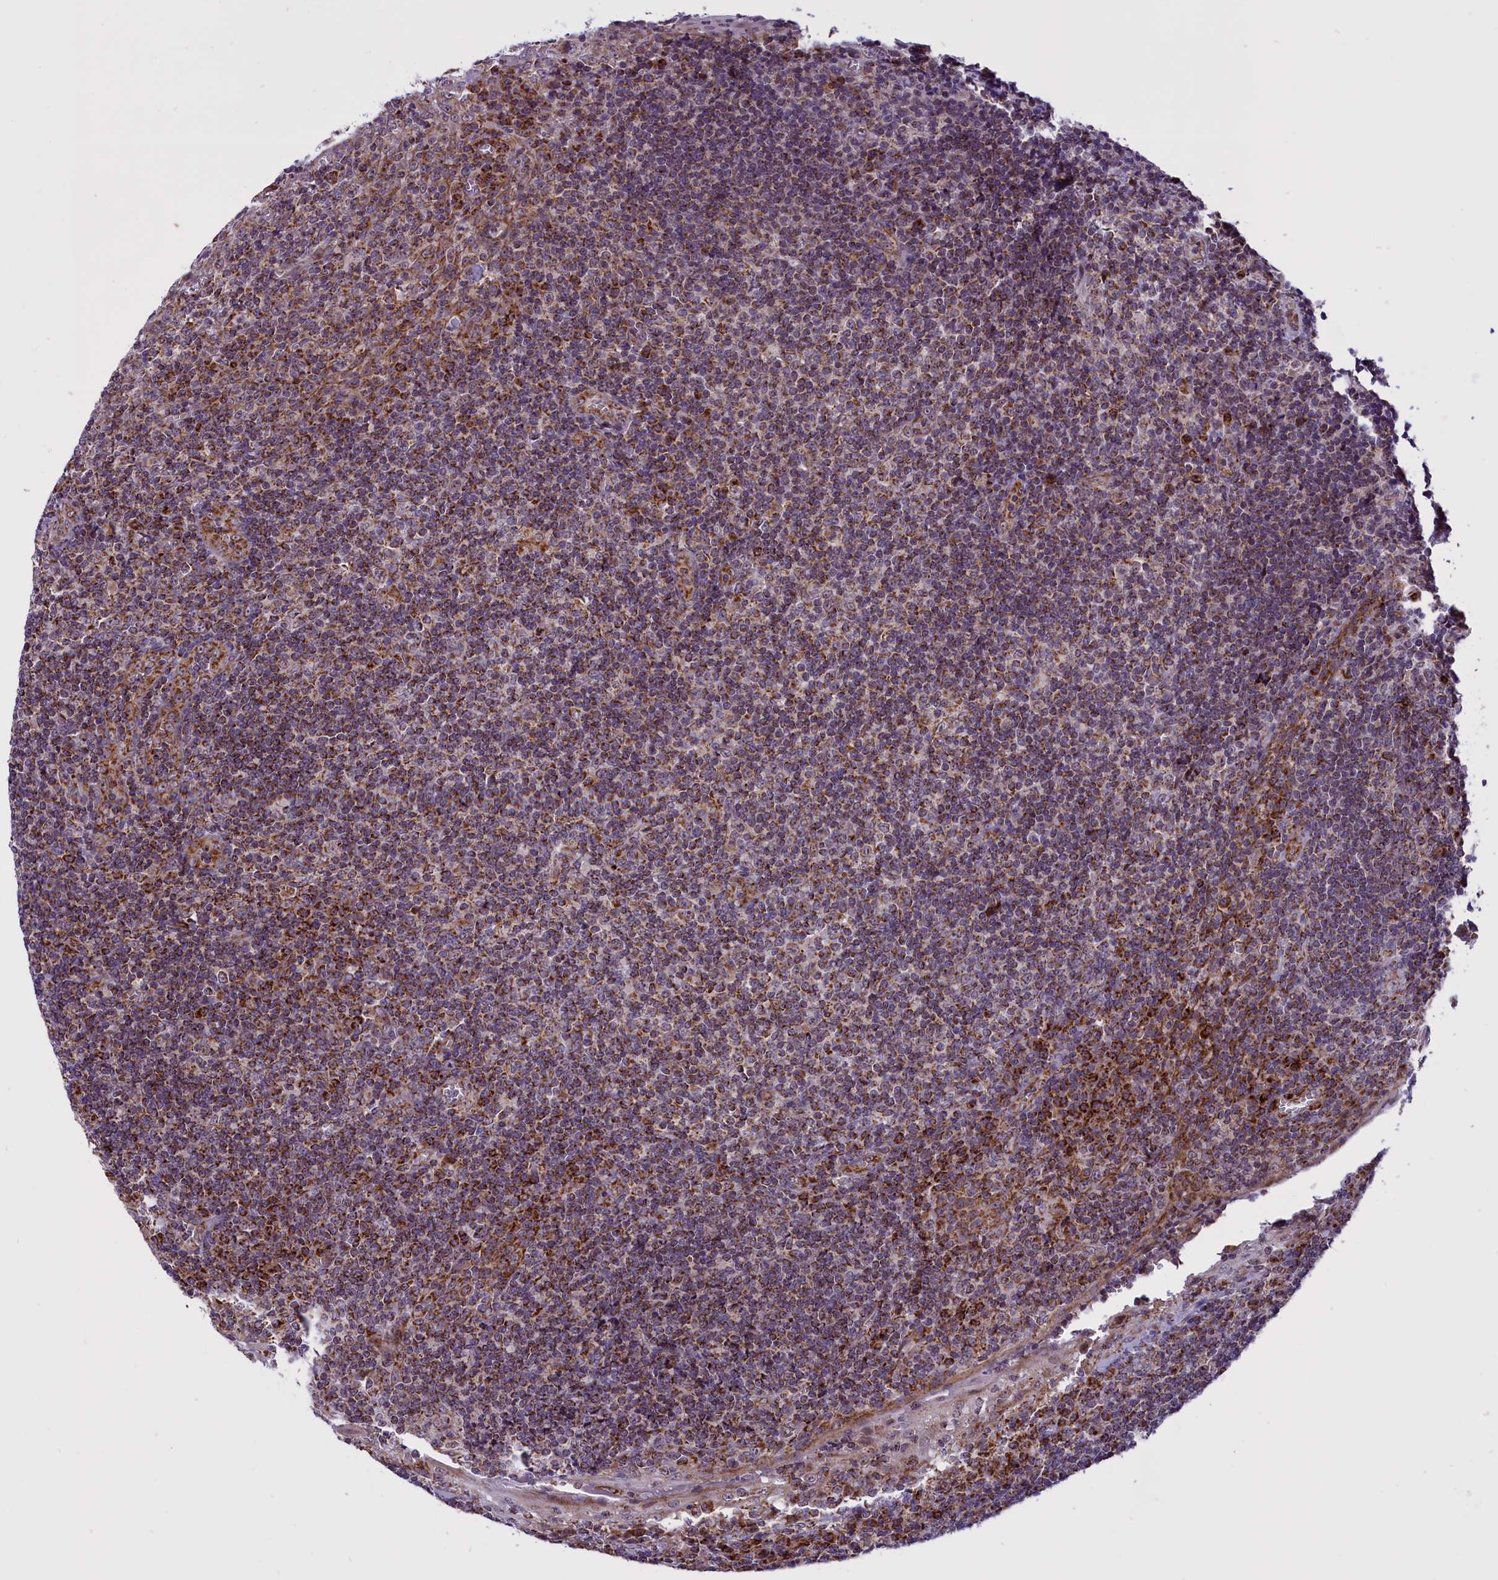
{"staining": {"intensity": "moderate", "quantity": "25%-75%", "location": "cytoplasmic/membranous"}, "tissue": "tonsil", "cell_type": "Germinal center cells", "image_type": "normal", "snomed": [{"axis": "morphology", "description": "Normal tissue, NOS"}, {"axis": "topography", "description": "Tonsil"}], "caption": "Normal tonsil shows moderate cytoplasmic/membranous expression in approximately 25%-75% of germinal center cells, visualized by immunohistochemistry.", "gene": "NDUFS5", "patient": {"sex": "male", "age": 37}}